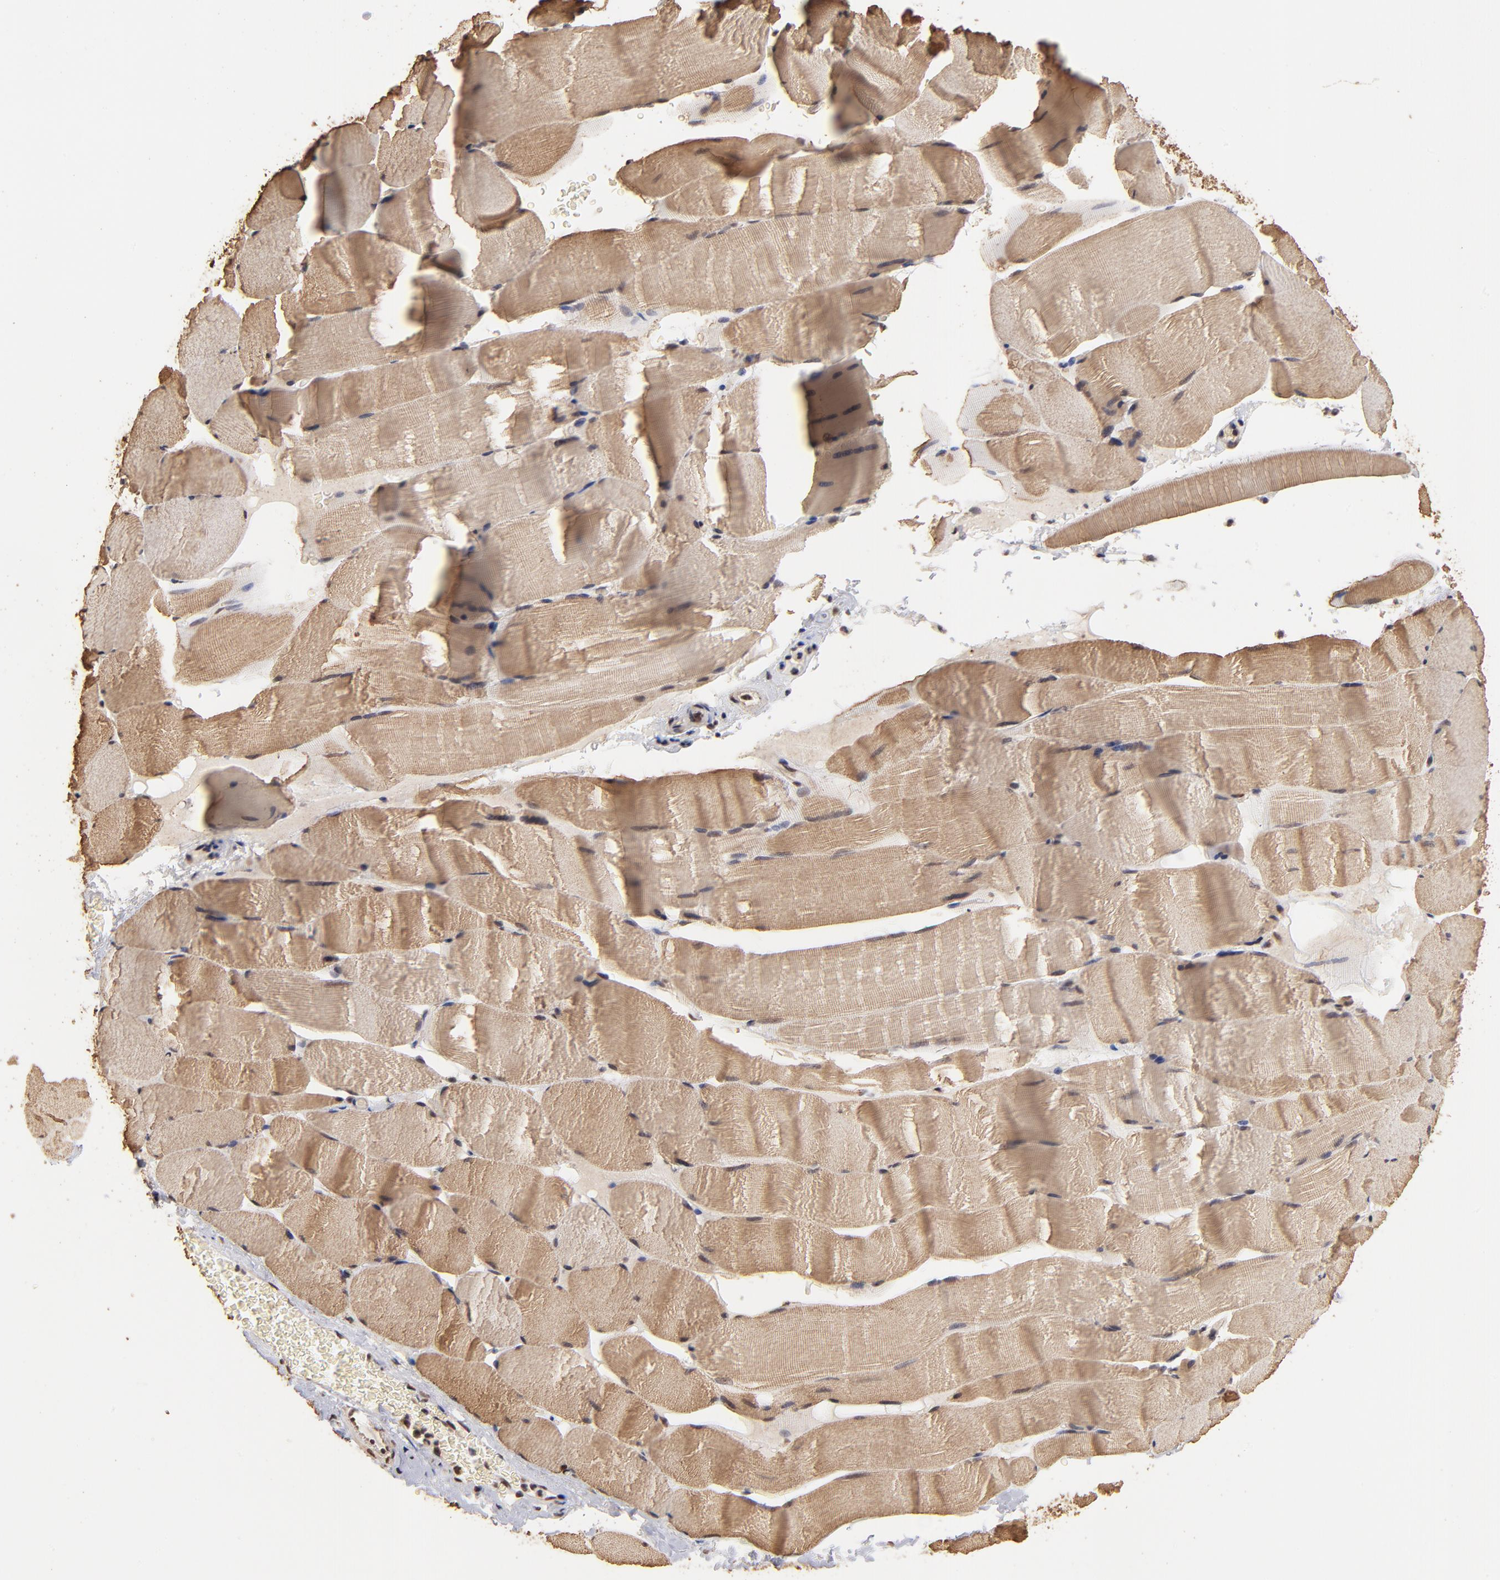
{"staining": {"intensity": "weak", "quantity": ">75%", "location": "cytoplasmic/membranous"}, "tissue": "skeletal muscle", "cell_type": "Myocytes", "image_type": "normal", "snomed": [{"axis": "morphology", "description": "Normal tissue, NOS"}, {"axis": "topography", "description": "Skeletal muscle"}], "caption": "High-magnification brightfield microscopy of benign skeletal muscle stained with DAB (3,3'-diaminobenzidine) (brown) and counterstained with hematoxylin (blue). myocytes exhibit weak cytoplasmic/membranous staining is present in approximately>75% of cells. The staining is performed using DAB brown chromogen to label protein expression. The nuclei are counter-stained blue using hematoxylin.", "gene": "BRPF1", "patient": {"sex": "male", "age": 62}}